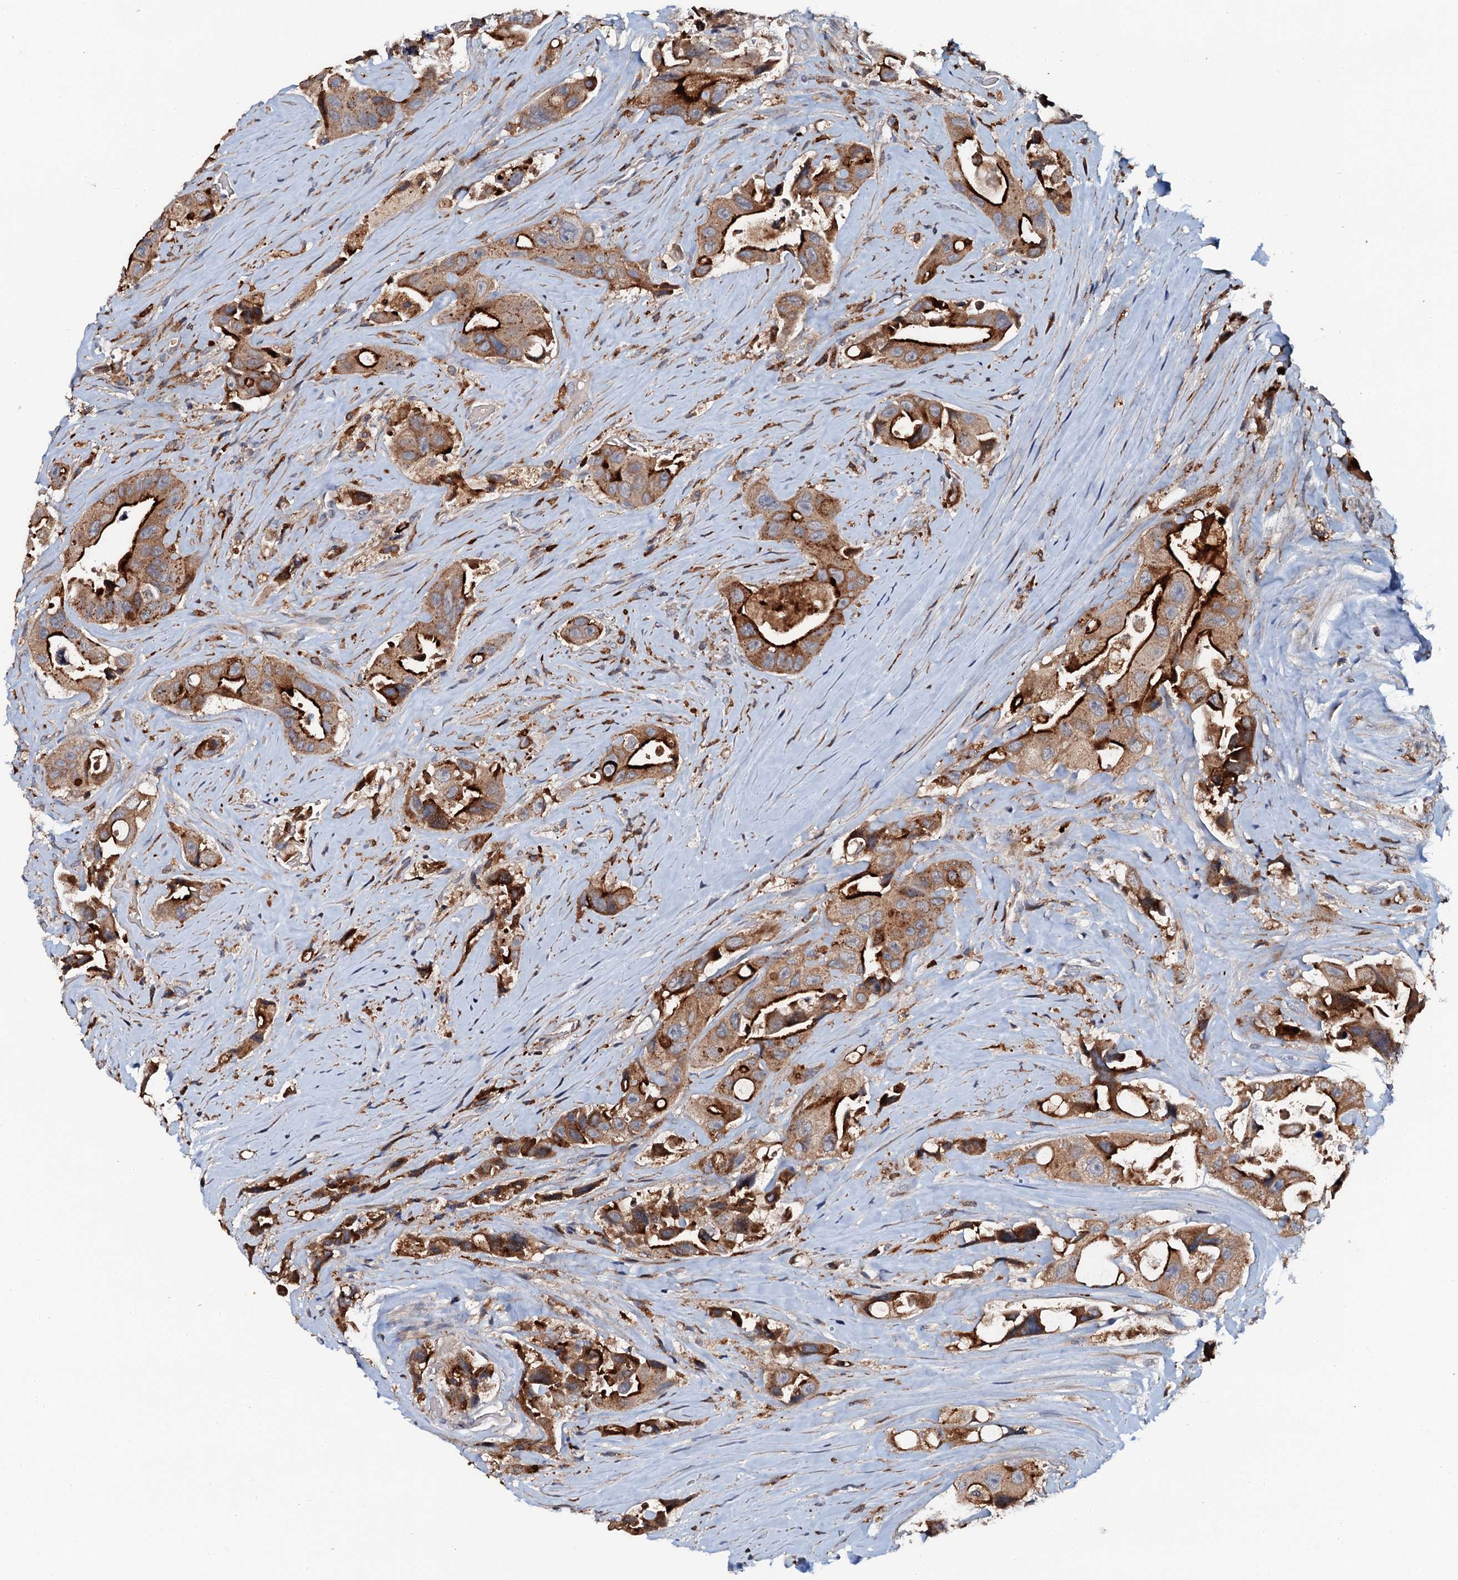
{"staining": {"intensity": "strong", "quantity": ">75%", "location": "cytoplasmic/membranous"}, "tissue": "colorectal cancer", "cell_type": "Tumor cells", "image_type": "cancer", "snomed": [{"axis": "morphology", "description": "Adenocarcinoma, NOS"}, {"axis": "topography", "description": "Colon"}], "caption": "This is a micrograph of immunohistochemistry (IHC) staining of colorectal cancer (adenocarcinoma), which shows strong expression in the cytoplasmic/membranous of tumor cells.", "gene": "VAMP8", "patient": {"sex": "female", "age": 46}}